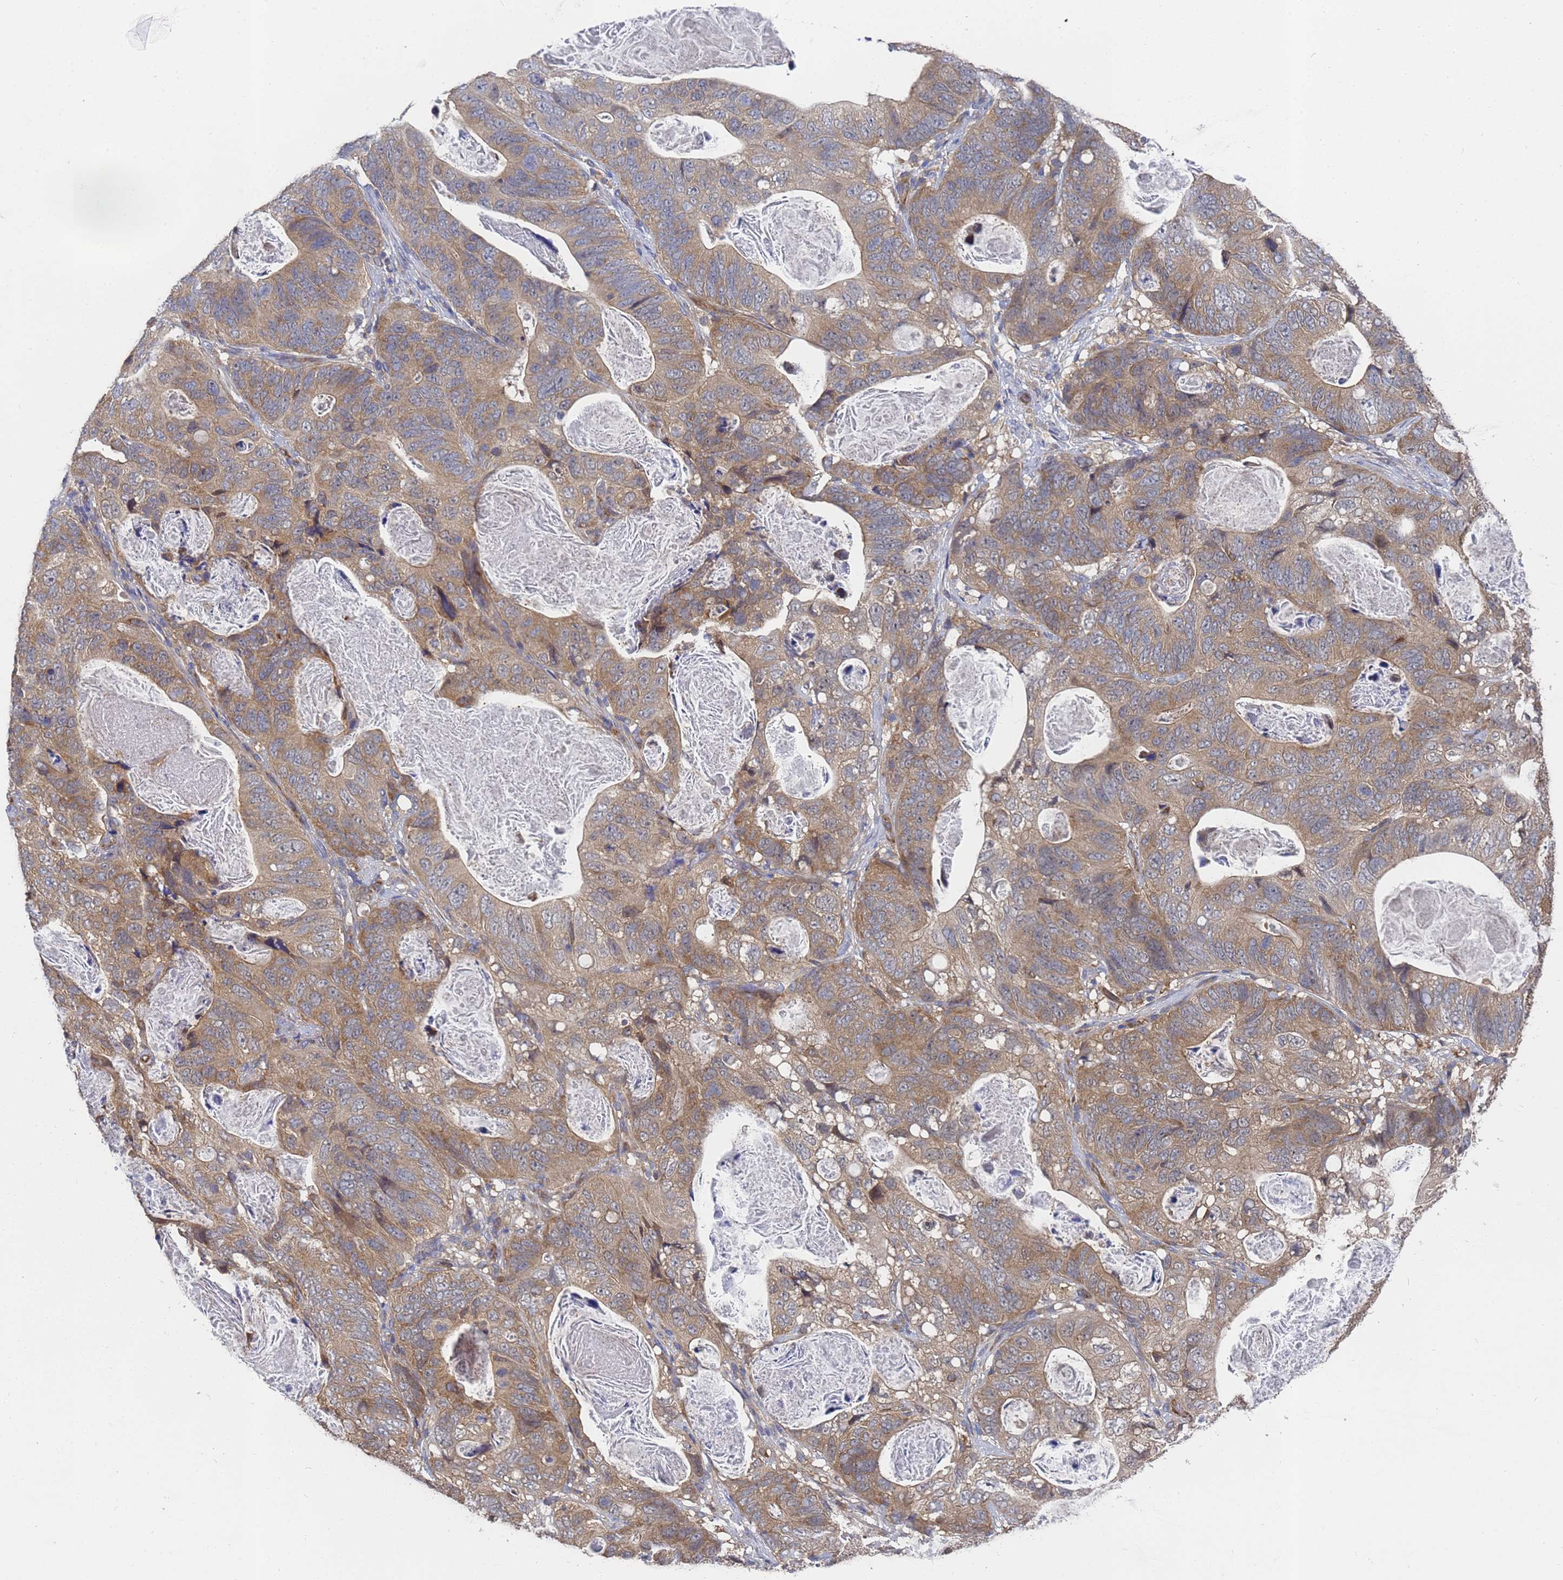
{"staining": {"intensity": "moderate", "quantity": ">75%", "location": "cytoplasmic/membranous"}, "tissue": "stomach cancer", "cell_type": "Tumor cells", "image_type": "cancer", "snomed": [{"axis": "morphology", "description": "Normal tissue, NOS"}, {"axis": "morphology", "description": "Adenocarcinoma, NOS"}, {"axis": "topography", "description": "Stomach"}], "caption": "IHC photomicrograph of human stomach adenocarcinoma stained for a protein (brown), which exhibits medium levels of moderate cytoplasmic/membranous staining in approximately >75% of tumor cells.", "gene": "ALS2CL", "patient": {"sex": "female", "age": 89}}